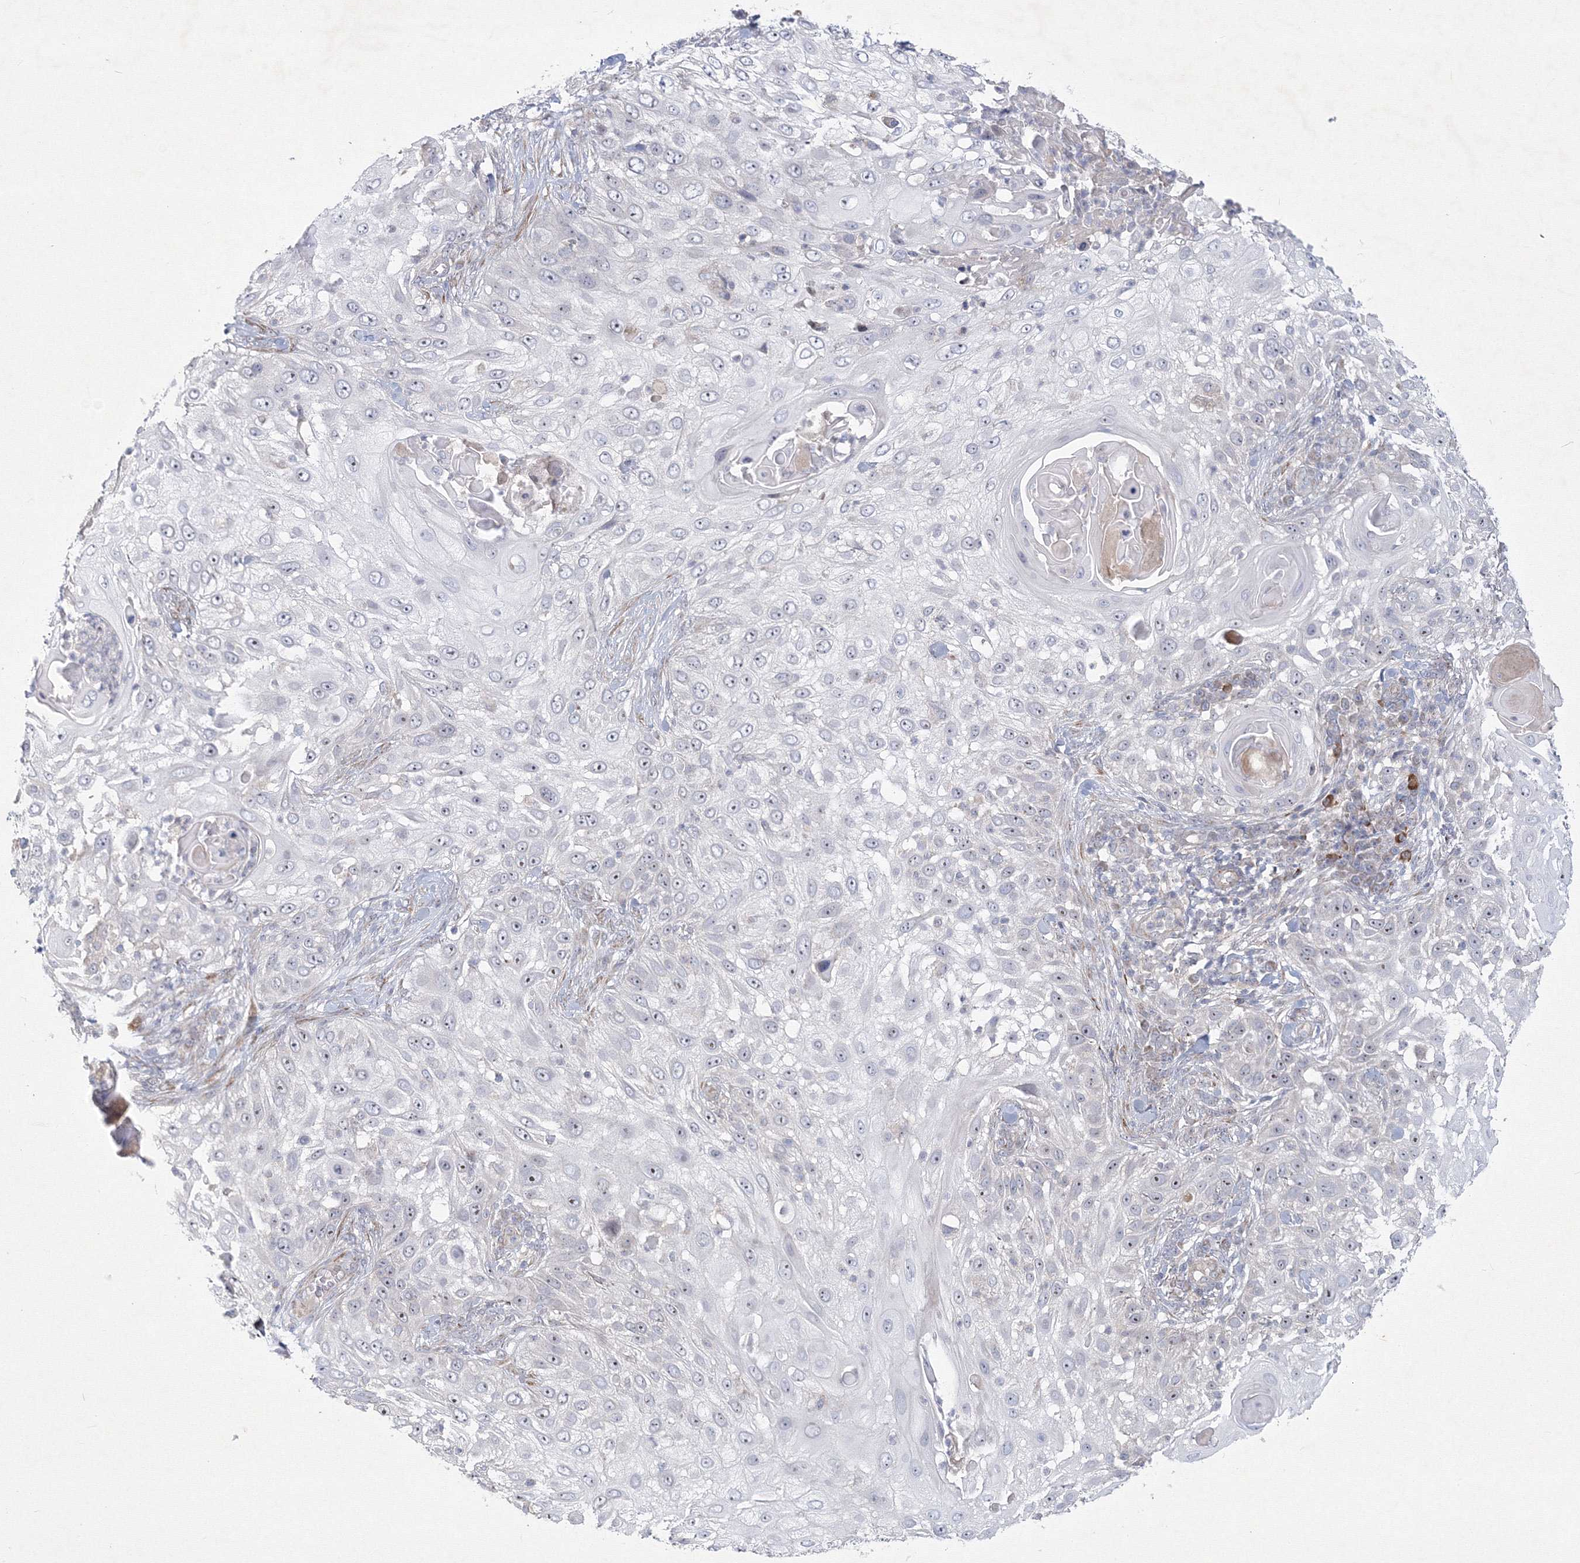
{"staining": {"intensity": "negative", "quantity": "none", "location": "none"}, "tissue": "skin cancer", "cell_type": "Tumor cells", "image_type": "cancer", "snomed": [{"axis": "morphology", "description": "Squamous cell carcinoma, NOS"}, {"axis": "topography", "description": "Skin"}], "caption": "Immunohistochemistry image of human skin cancer stained for a protein (brown), which demonstrates no staining in tumor cells.", "gene": "WDR49", "patient": {"sex": "female", "age": 44}}